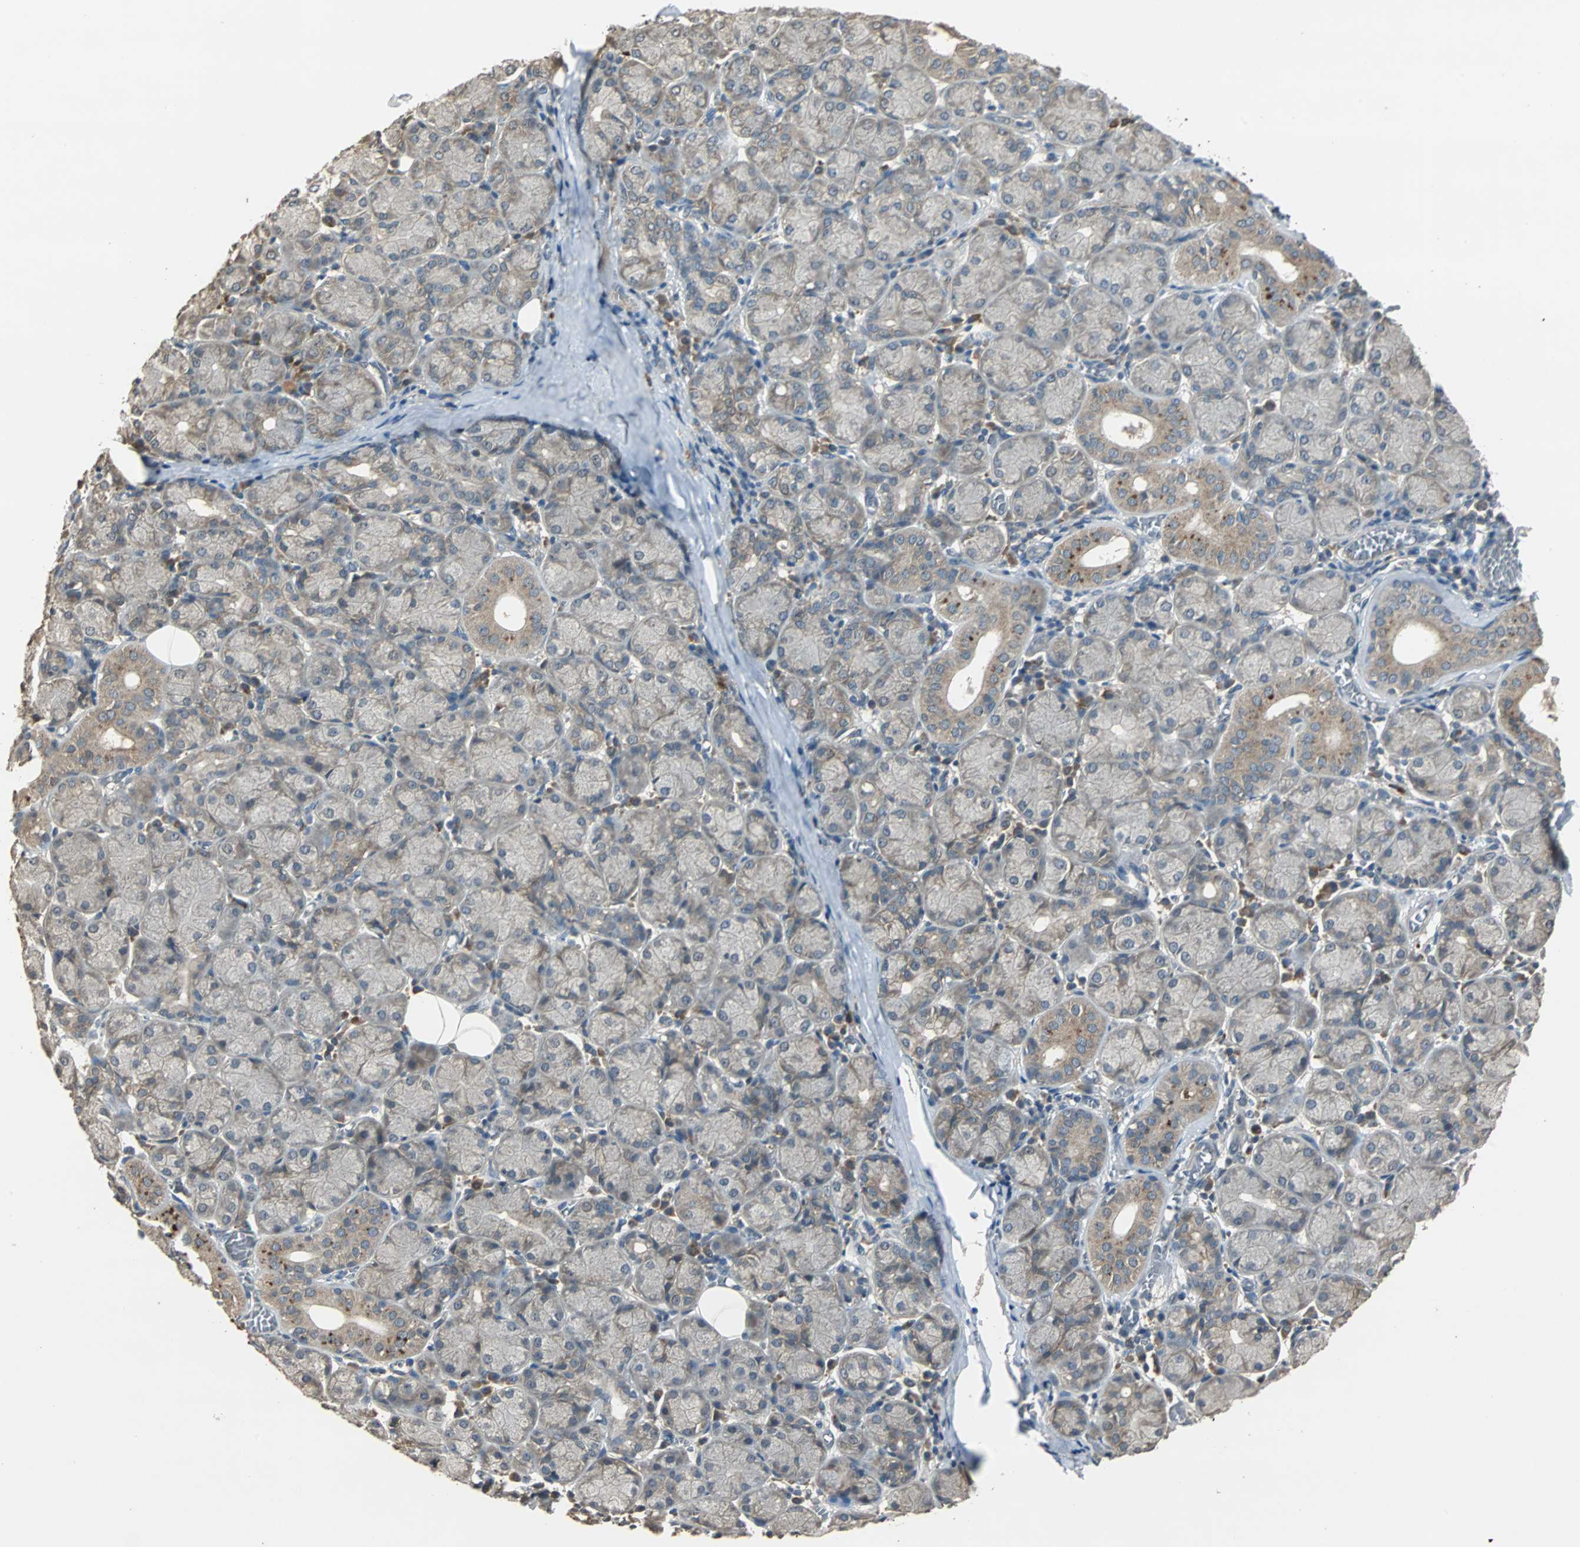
{"staining": {"intensity": "weak", "quantity": "25%-75%", "location": "cytoplasmic/membranous"}, "tissue": "salivary gland", "cell_type": "Glandular cells", "image_type": "normal", "snomed": [{"axis": "morphology", "description": "Normal tissue, NOS"}, {"axis": "topography", "description": "Salivary gland"}], "caption": "Glandular cells reveal low levels of weak cytoplasmic/membranous positivity in approximately 25%-75% of cells in benign salivary gland.", "gene": "ABHD2", "patient": {"sex": "female", "age": 24}}